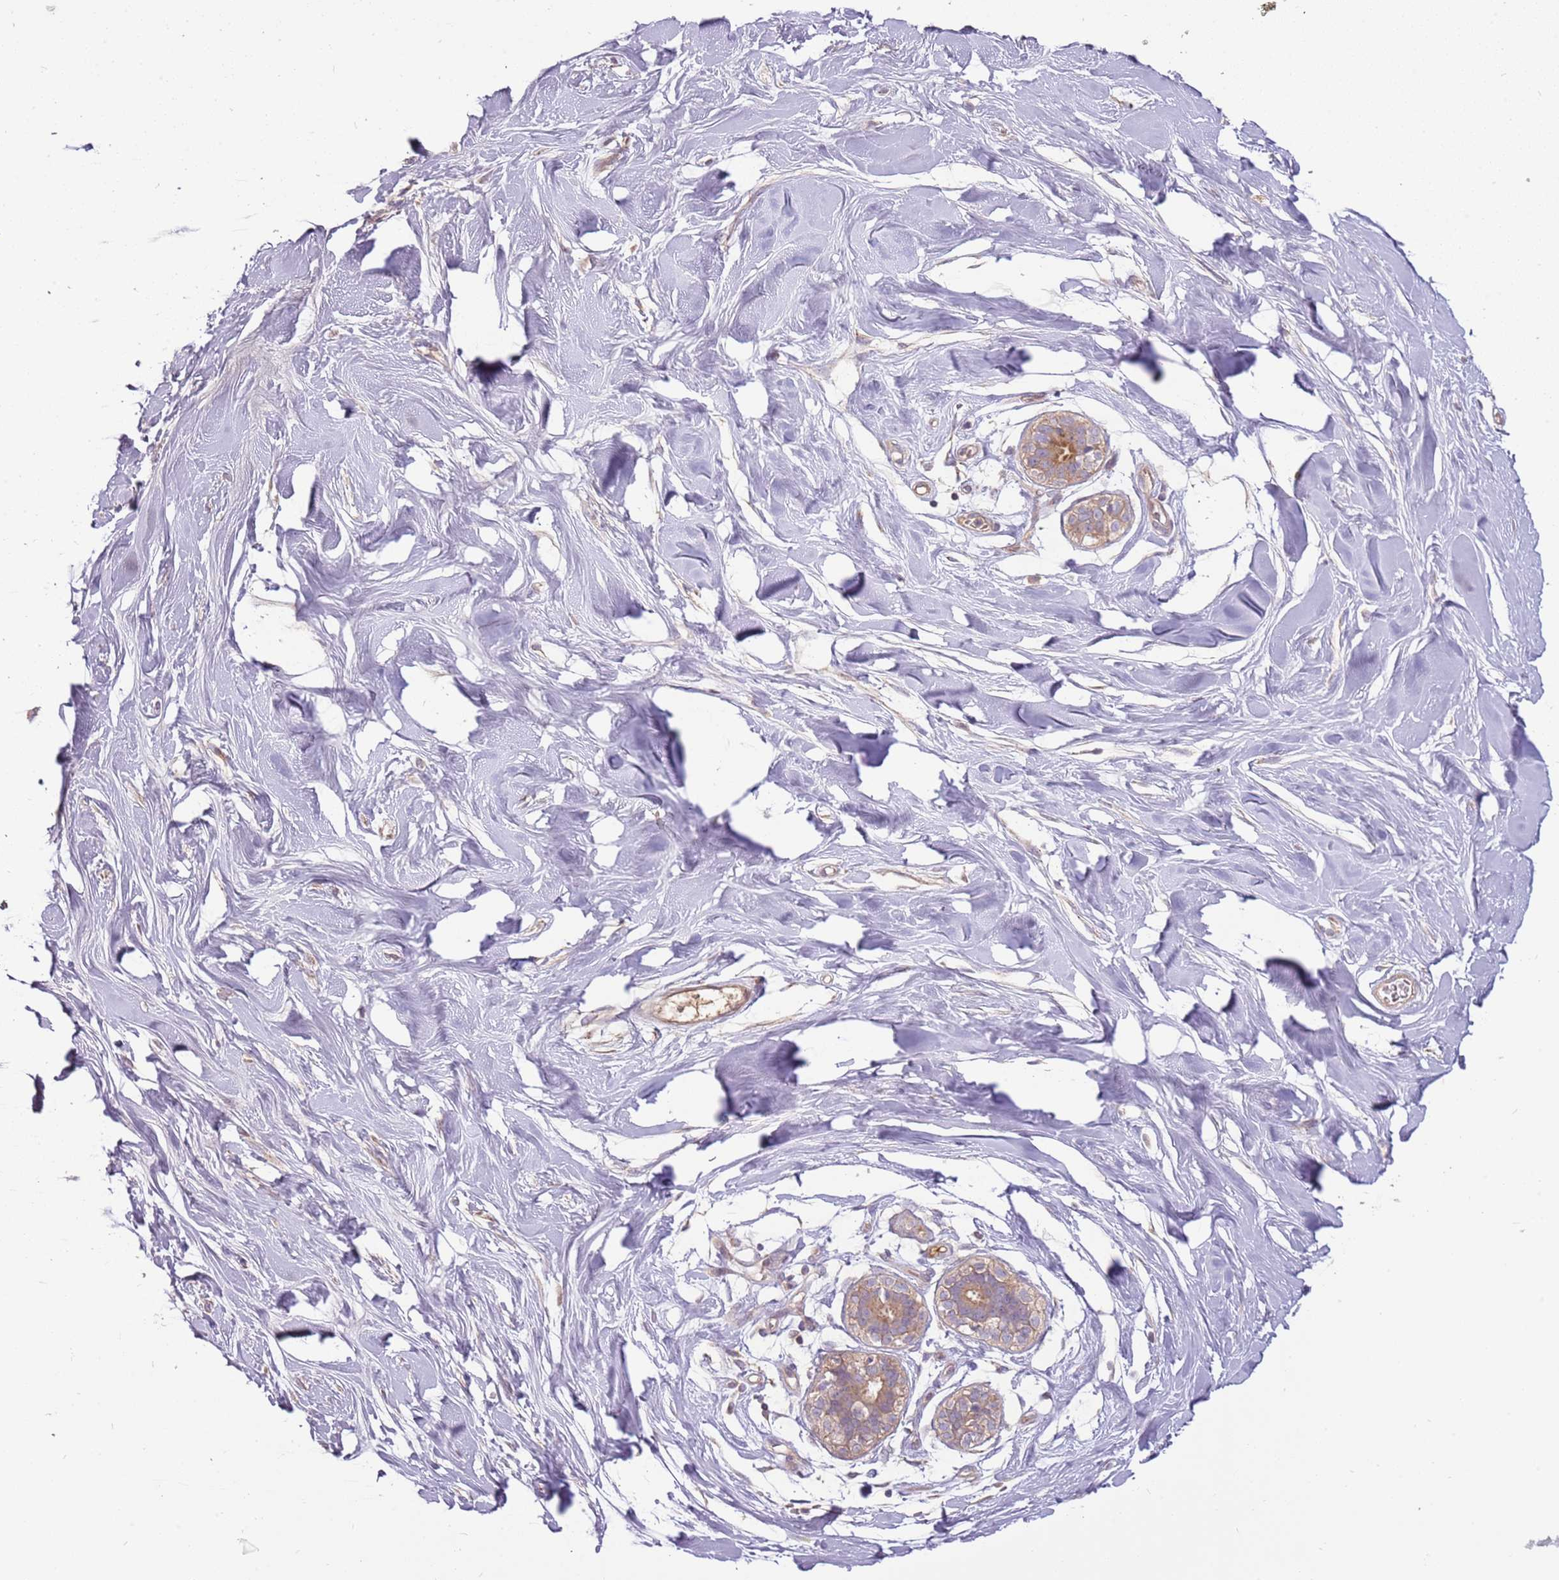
{"staining": {"intensity": "negative", "quantity": "none", "location": "none"}, "tissue": "adipose tissue", "cell_type": "Adipocytes", "image_type": "normal", "snomed": [{"axis": "morphology", "description": "Normal tissue, NOS"}, {"axis": "topography", "description": "Breast"}], "caption": "Protein analysis of benign adipose tissue reveals no significant positivity in adipocytes. (DAB (3,3'-diaminobenzidine) immunohistochemistry (IHC) with hematoxylin counter stain).", "gene": "RNF128", "patient": {"sex": "female", "age": 26}}